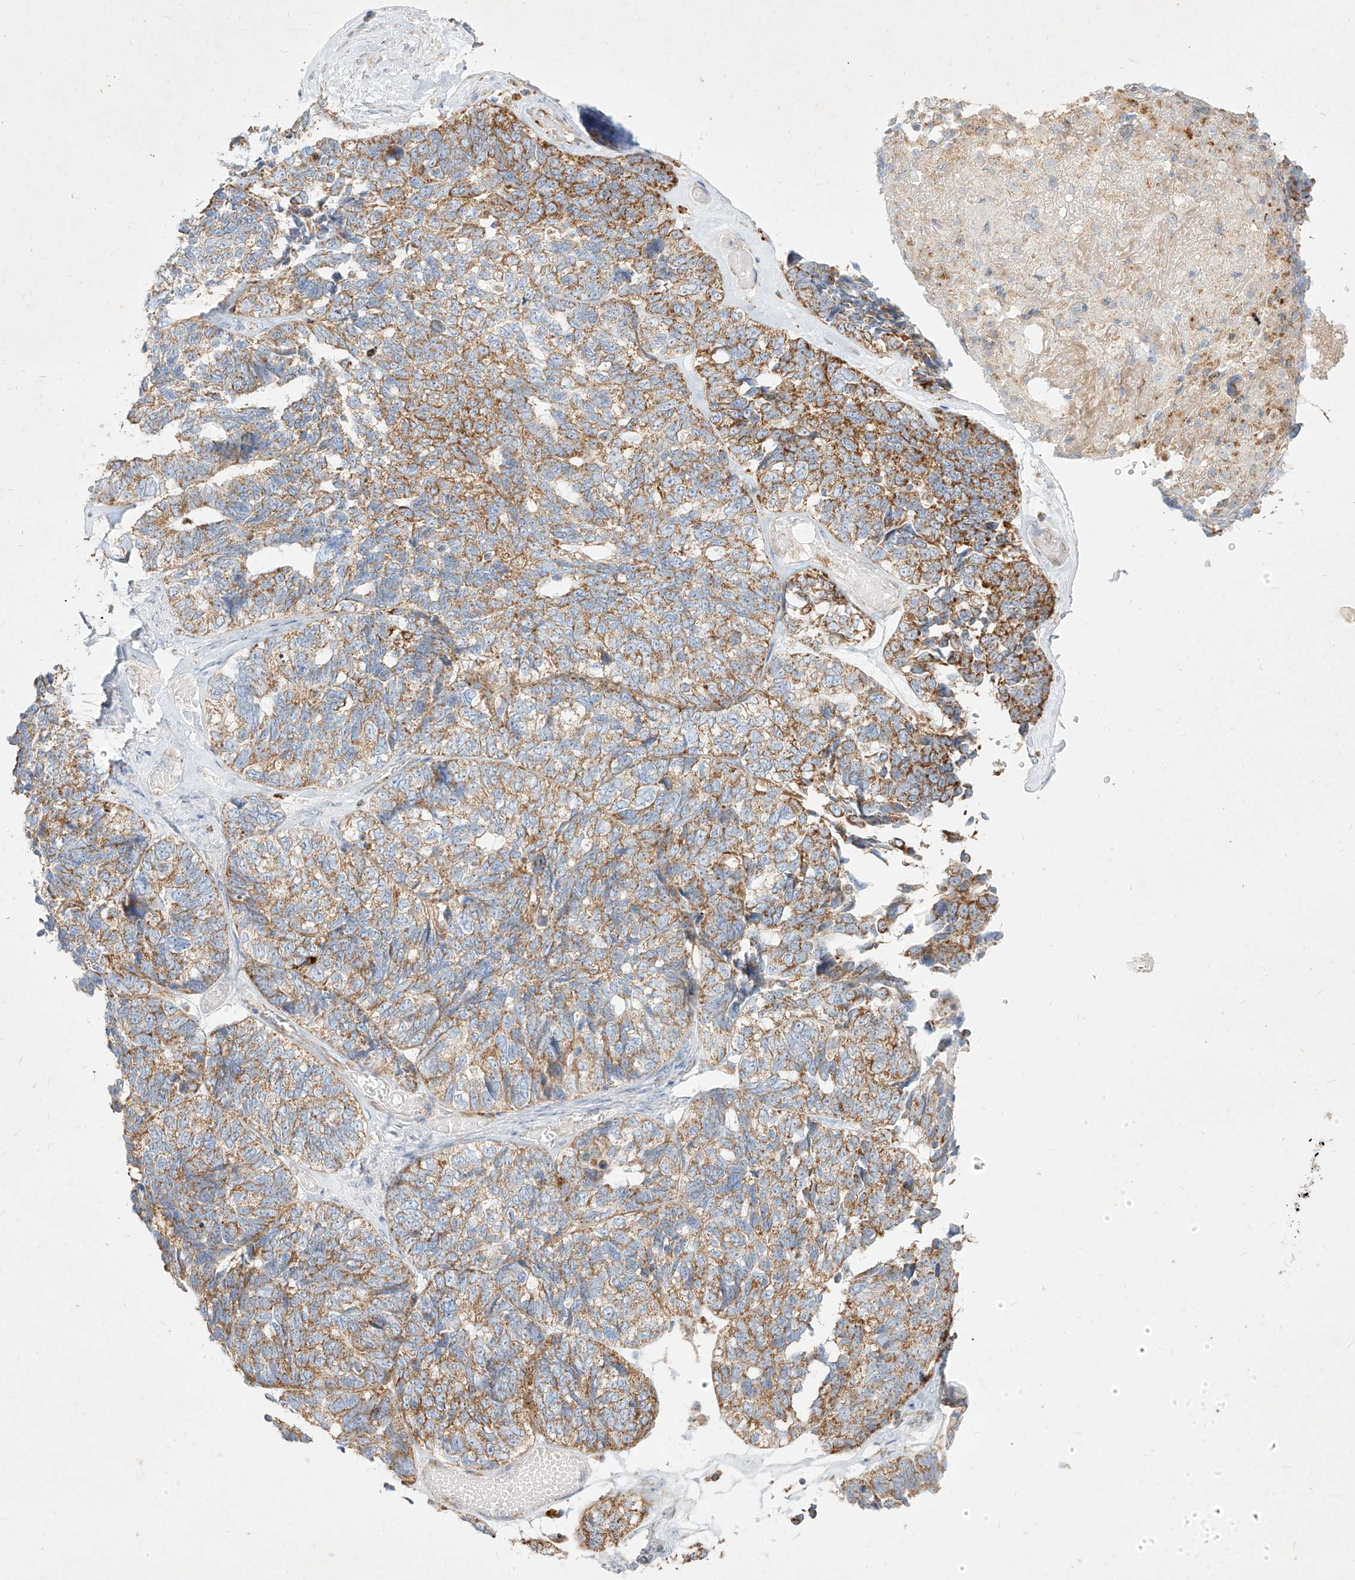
{"staining": {"intensity": "moderate", "quantity": "25%-75%", "location": "cytoplasmic/membranous"}, "tissue": "ovarian cancer", "cell_type": "Tumor cells", "image_type": "cancer", "snomed": [{"axis": "morphology", "description": "Cystadenocarcinoma, serous, NOS"}, {"axis": "topography", "description": "Ovary"}], "caption": "Approximately 25%-75% of tumor cells in human ovarian cancer reveal moderate cytoplasmic/membranous protein expression as visualized by brown immunohistochemical staining.", "gene": "MTX2", "patient": {"sex": "female", "age": 79}}